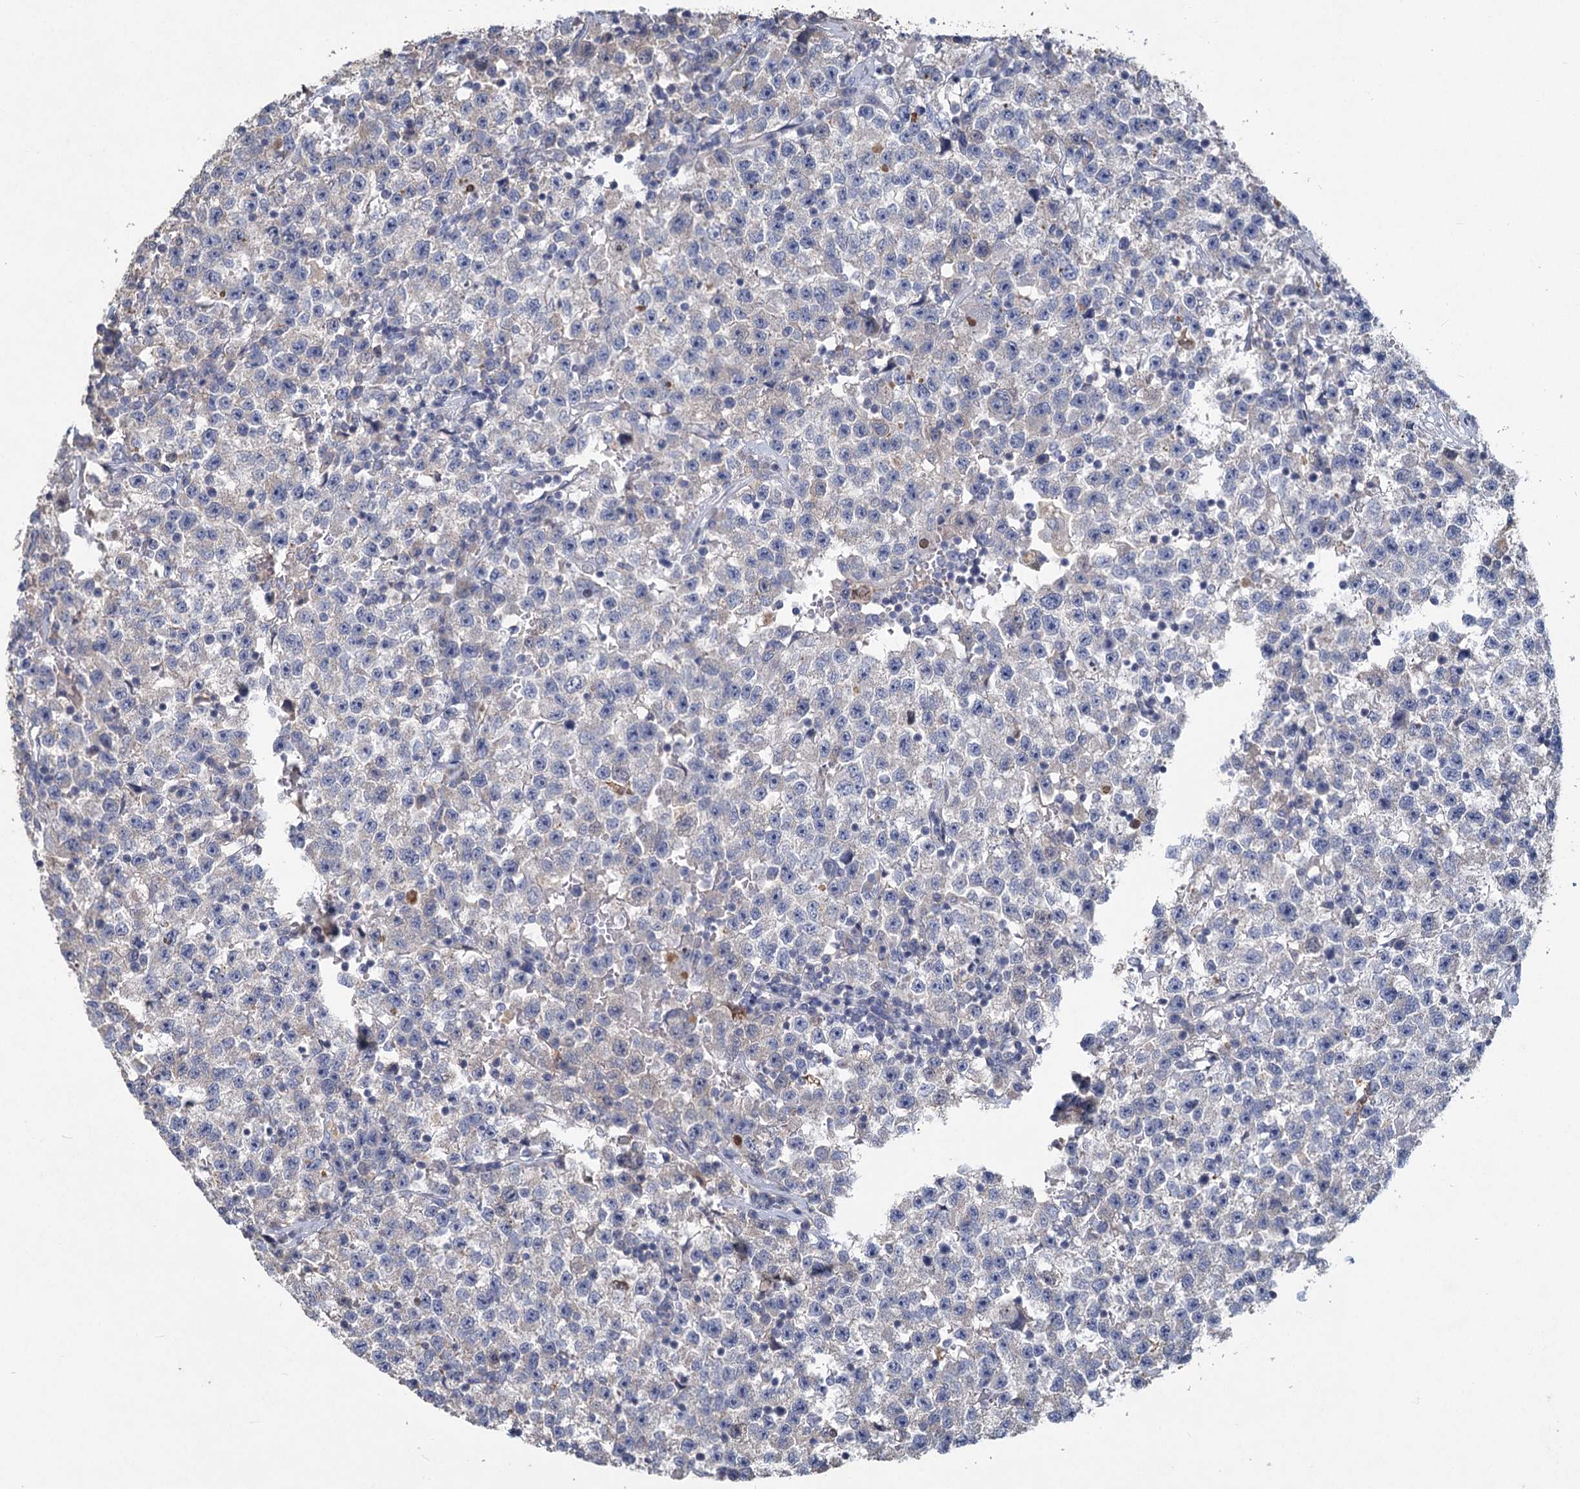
{"staining": {"intensity": "negative", "quantity": "none", "location": "none"}, "tissue": "testis cancer", "cell_type": "Tumor cells", "image_type": "cancer", "snomed": [{"axis": "morphology", "description": "Seminoma, NOS"}, {"axis": "topography", "description": "Testis"}], "caption": "Tumor cells show no significant protein expression in testis cancer (seminoma).", "gene": "HES2", "patient": {"sex": "male", "age": 22}}